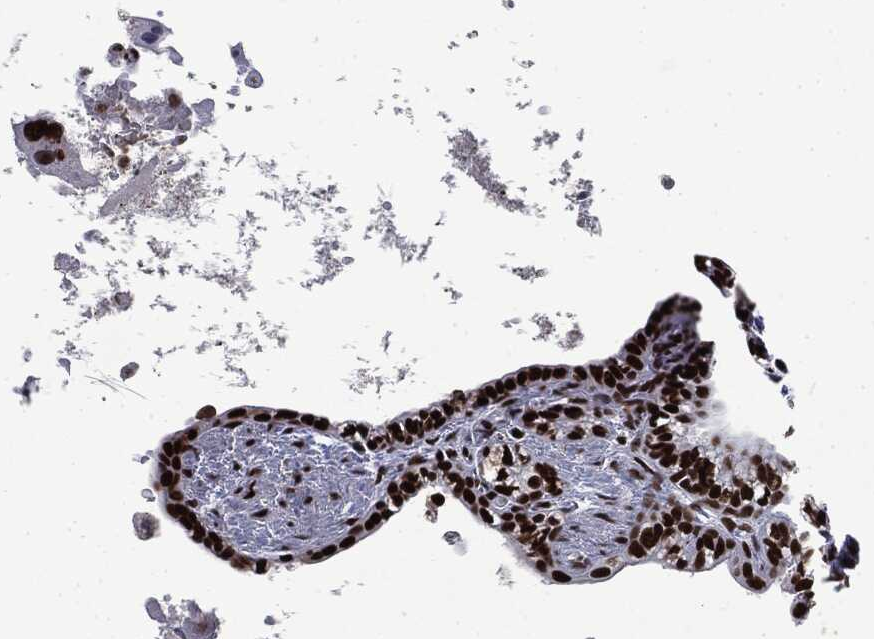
{"staining": {"intensity": "strong", "quantity": ">75%", "location": "nuclear"}, "tissue": "seminal vesicle", "cell_type": "Glandular cells", "image_type": "normal", "snomed": [{"axis": "morphology", "description": "Normal tissue, NOS"}, {"axis": "morphology", "description": "Urothelial carcinoma, NOS"}, {"axis": "topography", "description": "Urinary bladder"}, {"axis": "topography", "description": "Seminal veicle"}], "caption": "An image showing strong nuclear staining in approximately >75% of glandular cells in unremarkable seminal vesicle, as visualized by brown immunohistochemical staining.", "gene": "MSH2", "patient": {"sex": "male", "age": 76}}